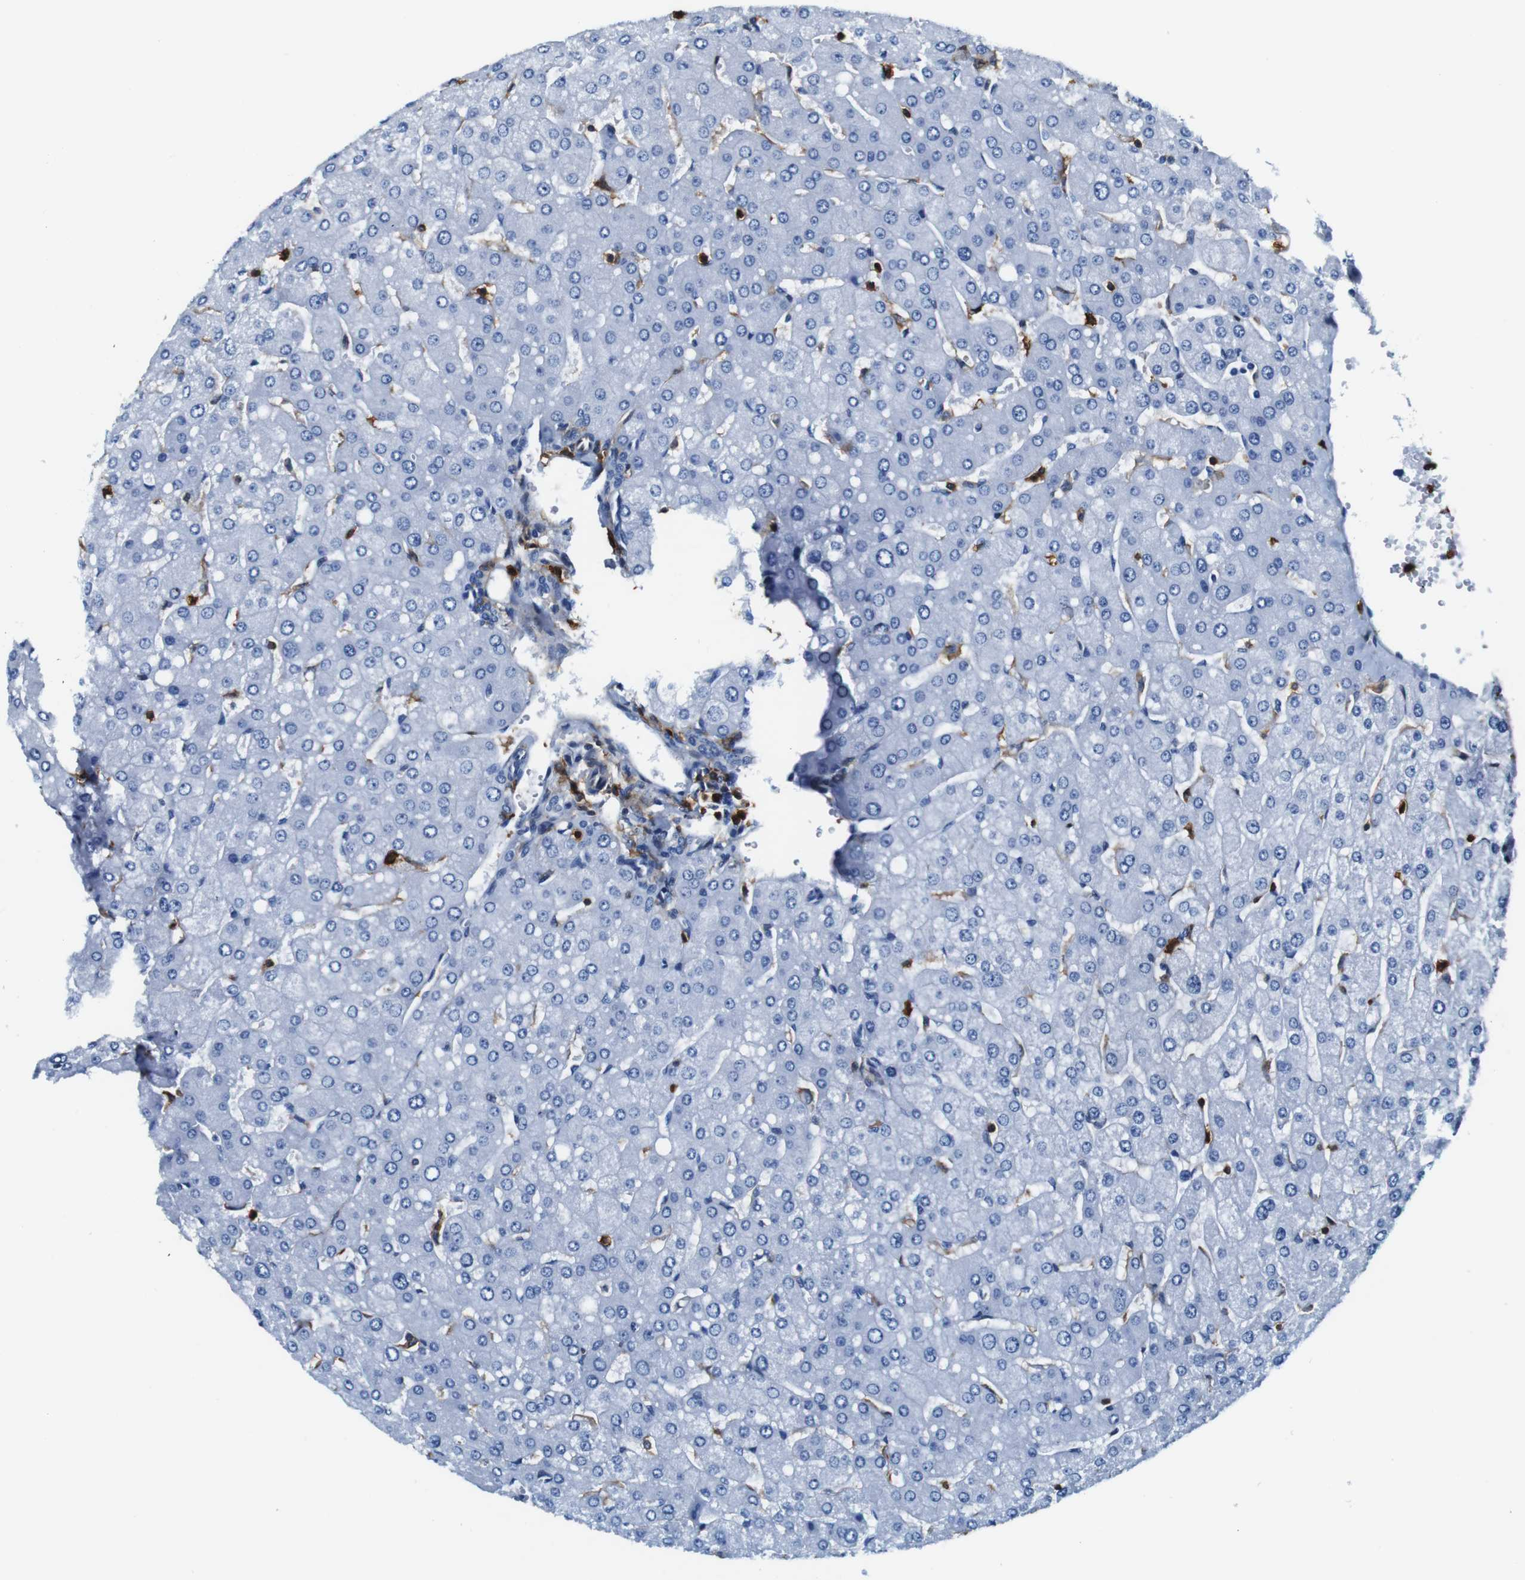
{"staining": {"intensity": "negative", "quantity": "none", "location": "none"}, "tissue": "liver", "cell_type": "Cholangiocytes", "image_type": "normal", "snomed": [{"axis": "morphology", "description": "Normal tissue, NOS"}, {"axis": "topography", "description": "Liver"}], "caption": "Cholangiocytes are negative for brown protein staining in benign liver. (DAB (3,3'-diaminobenzidine) immunohistochemistry visualized using brightfield microscopy, high magnification).", "gene": "ANXA1", "patient": {"sex": "male", "age": 55}}